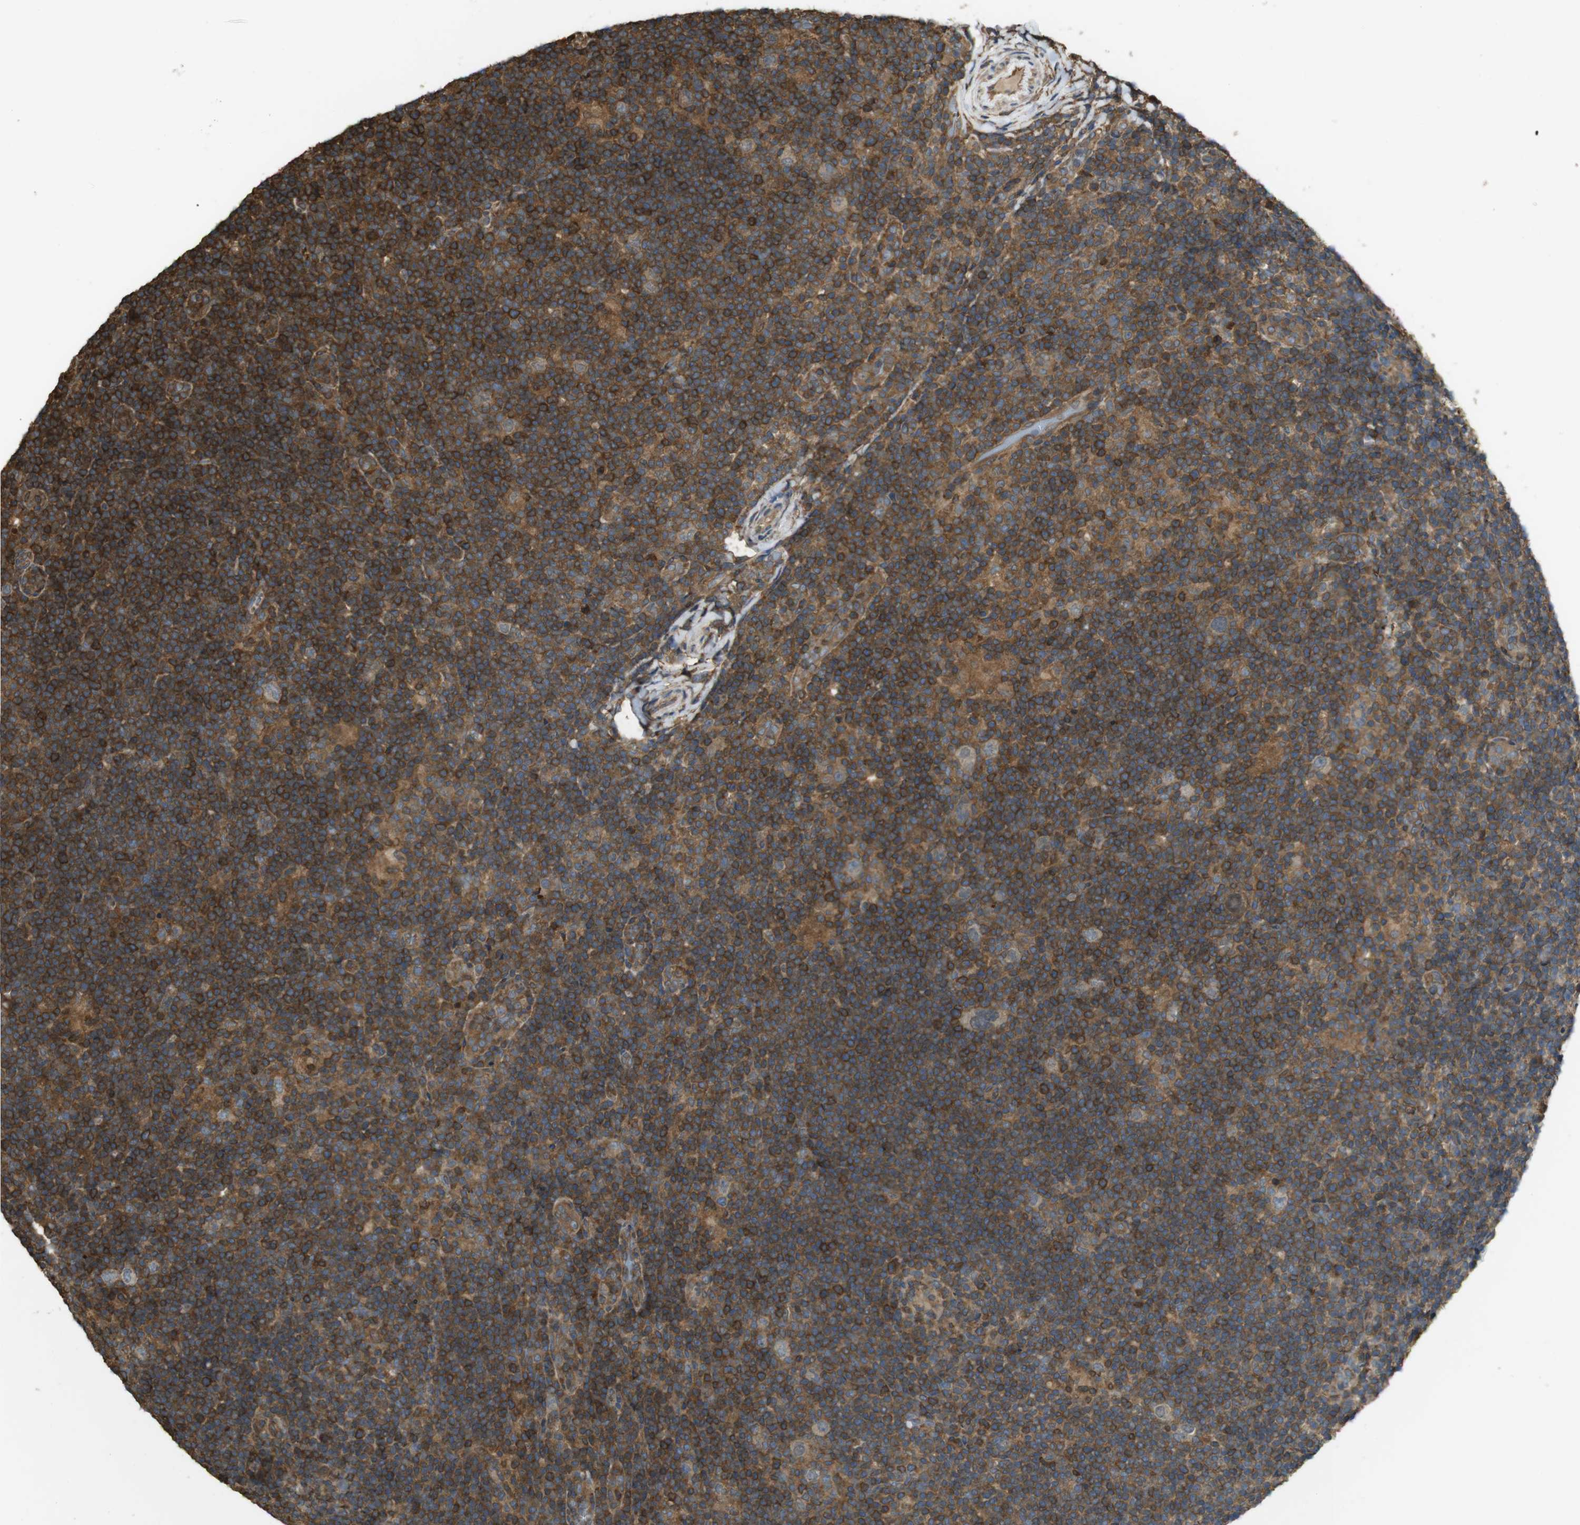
{"staining": {"intensity": "moderate", "quantity": ">75%", "location": "cytoplasmic/membranous"}, "tissue": "lymphoma", "cell_type": "Tumor cells", "image_type": "cancer", "snomed": [{"axis": "morphology", "description": "Hodgkin's disease, NOS"}, {"axis": "topography", "description": "Lymph node"}], "caption": "Moderate cytoplasmic/membranous expression is present in about >75% of tumor cells in Hodgkin's disease.", "gene": "ARHGDIA", "patient": {"sex": "female", "age": 57}}